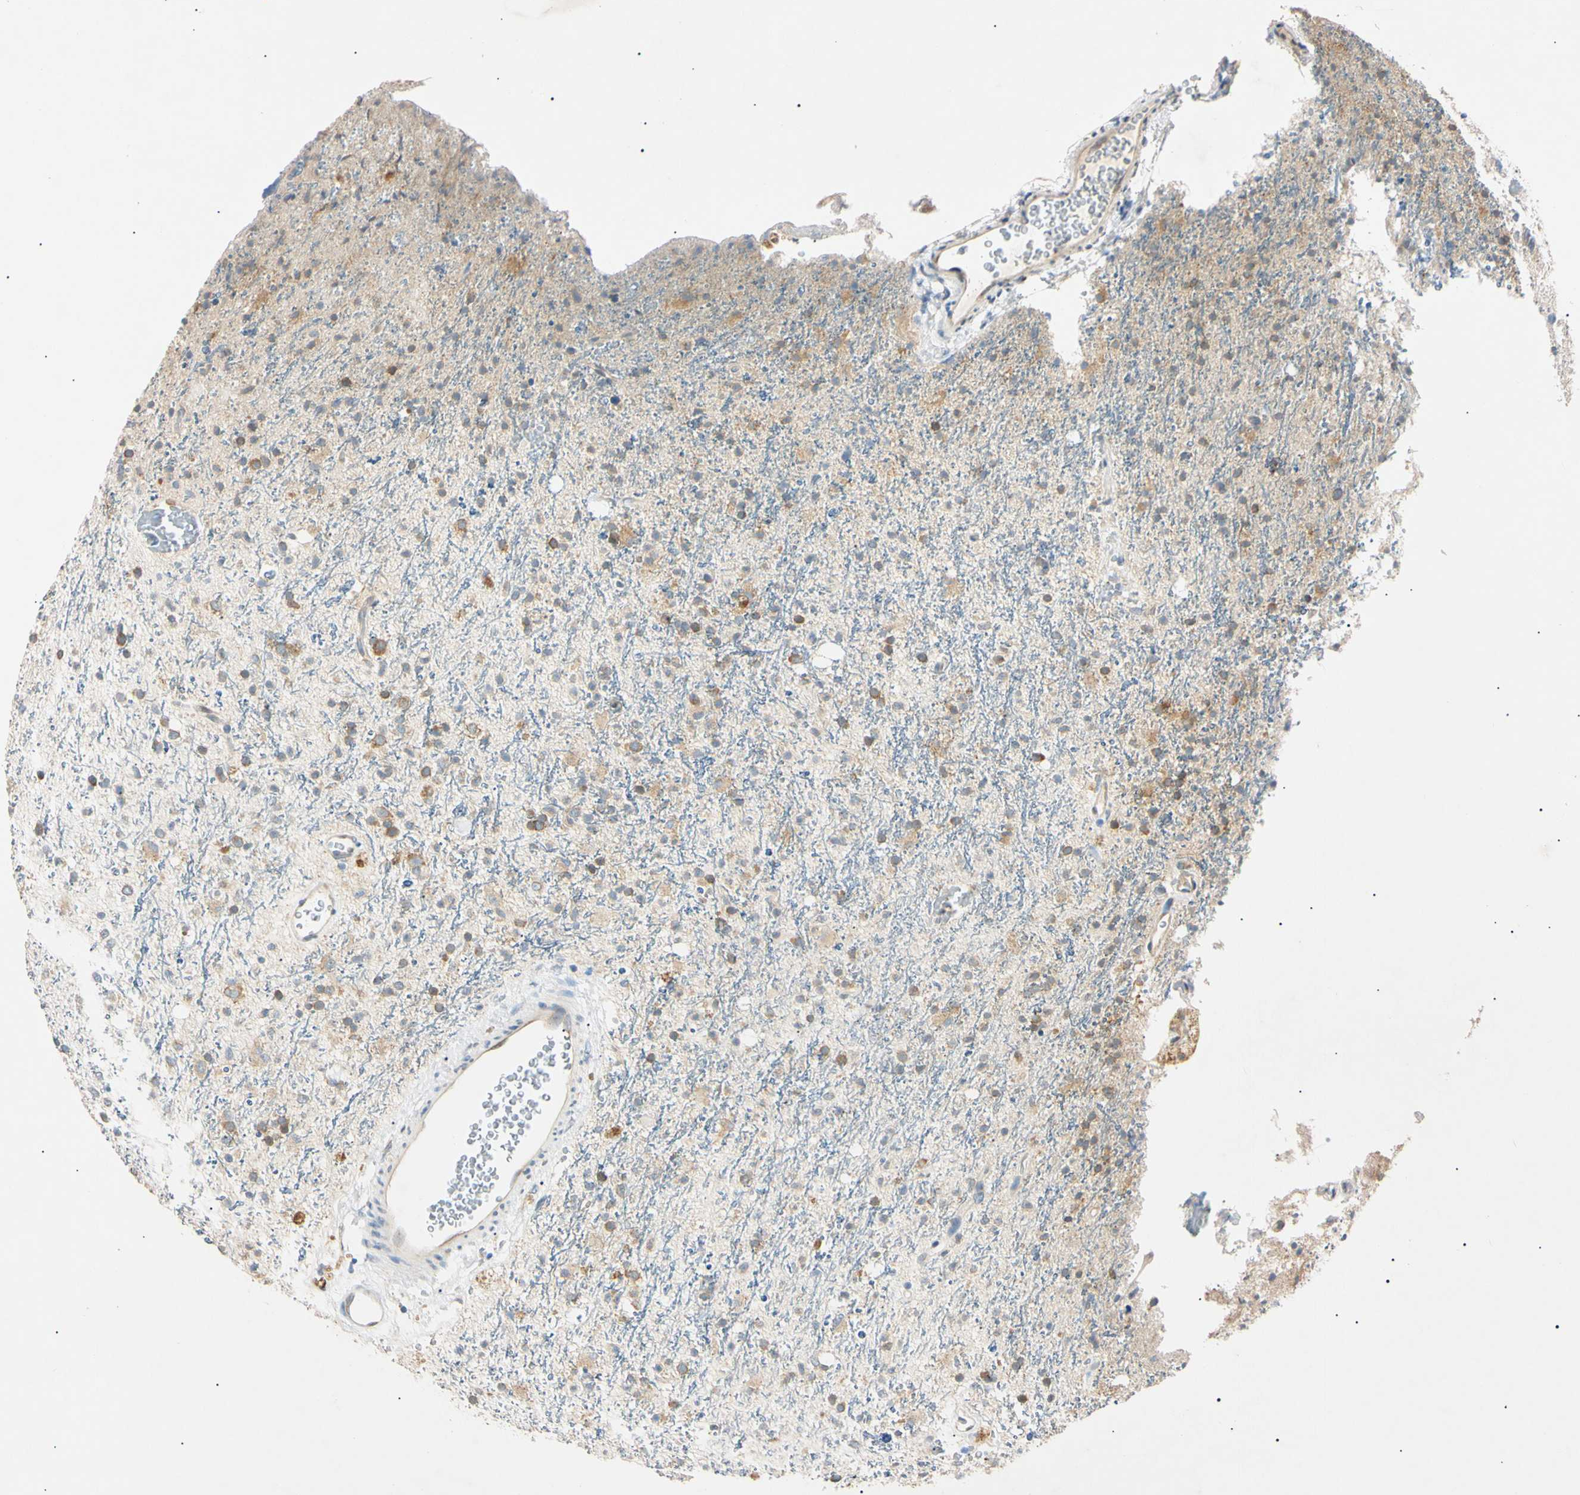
{"staining": {"intensity": "moderate", "quantity": "25%-75%", "location": "cytoplasmic/membranous"}, "tissue": "glioma", "cell_type": "Tumor cells", "image_type": "cancer", "snomed": [{"axis": "morphology", "description": "Glioma, malignant, High grade"}, {"axis": "topography", "description": "Brain"}], "caption": "Brown immunohistochemical staining in human malignant high-grade glioma displays moderate cytoplasmic/membranous expression in about 25%-75% of tumor cells.", "gene": "DNAJB12", "patient": {"sex": "male", "age": 47}}